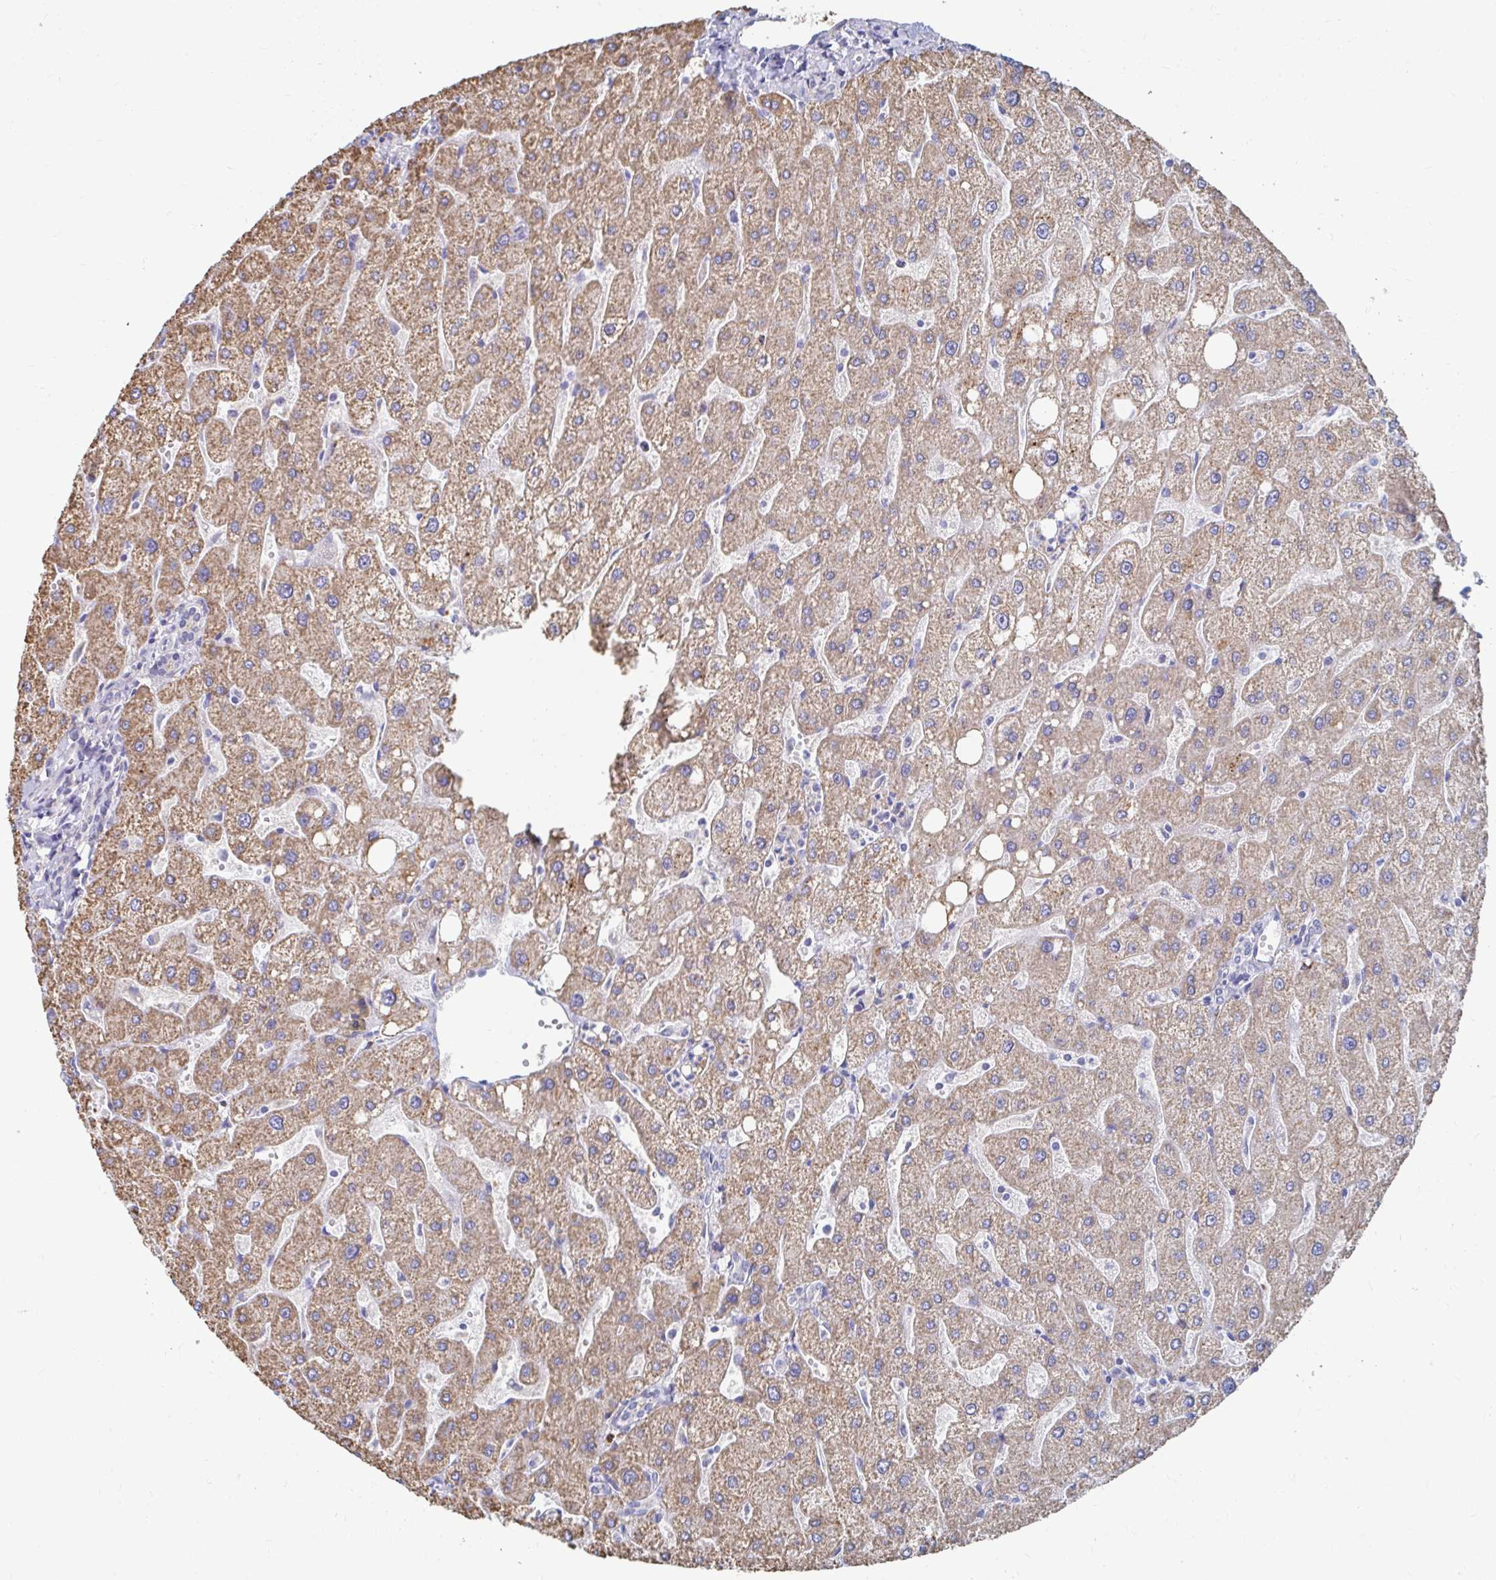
{"staining": {"intensity": "negative", "quantity": "none", "location": "none"}, "tissue": "liver", "cell_type": "Cholangiocytes", "image_type": "normal", "snomed": [{"axis": "morphology", "description": "Normal tissue, NOS"}, {"axis": "topography", "description": "Liver"}], "caption": "High power microscopy histopathology image of an IHC photomicrograph of normal liver, revealing no significant staining in cholangiocytes. (DAB (3,3'-diaminobenzidine) IHC with hematoxylin counter stain).", "gene": "LAMC3", "patient": {"sex": "male", "age": 67}}